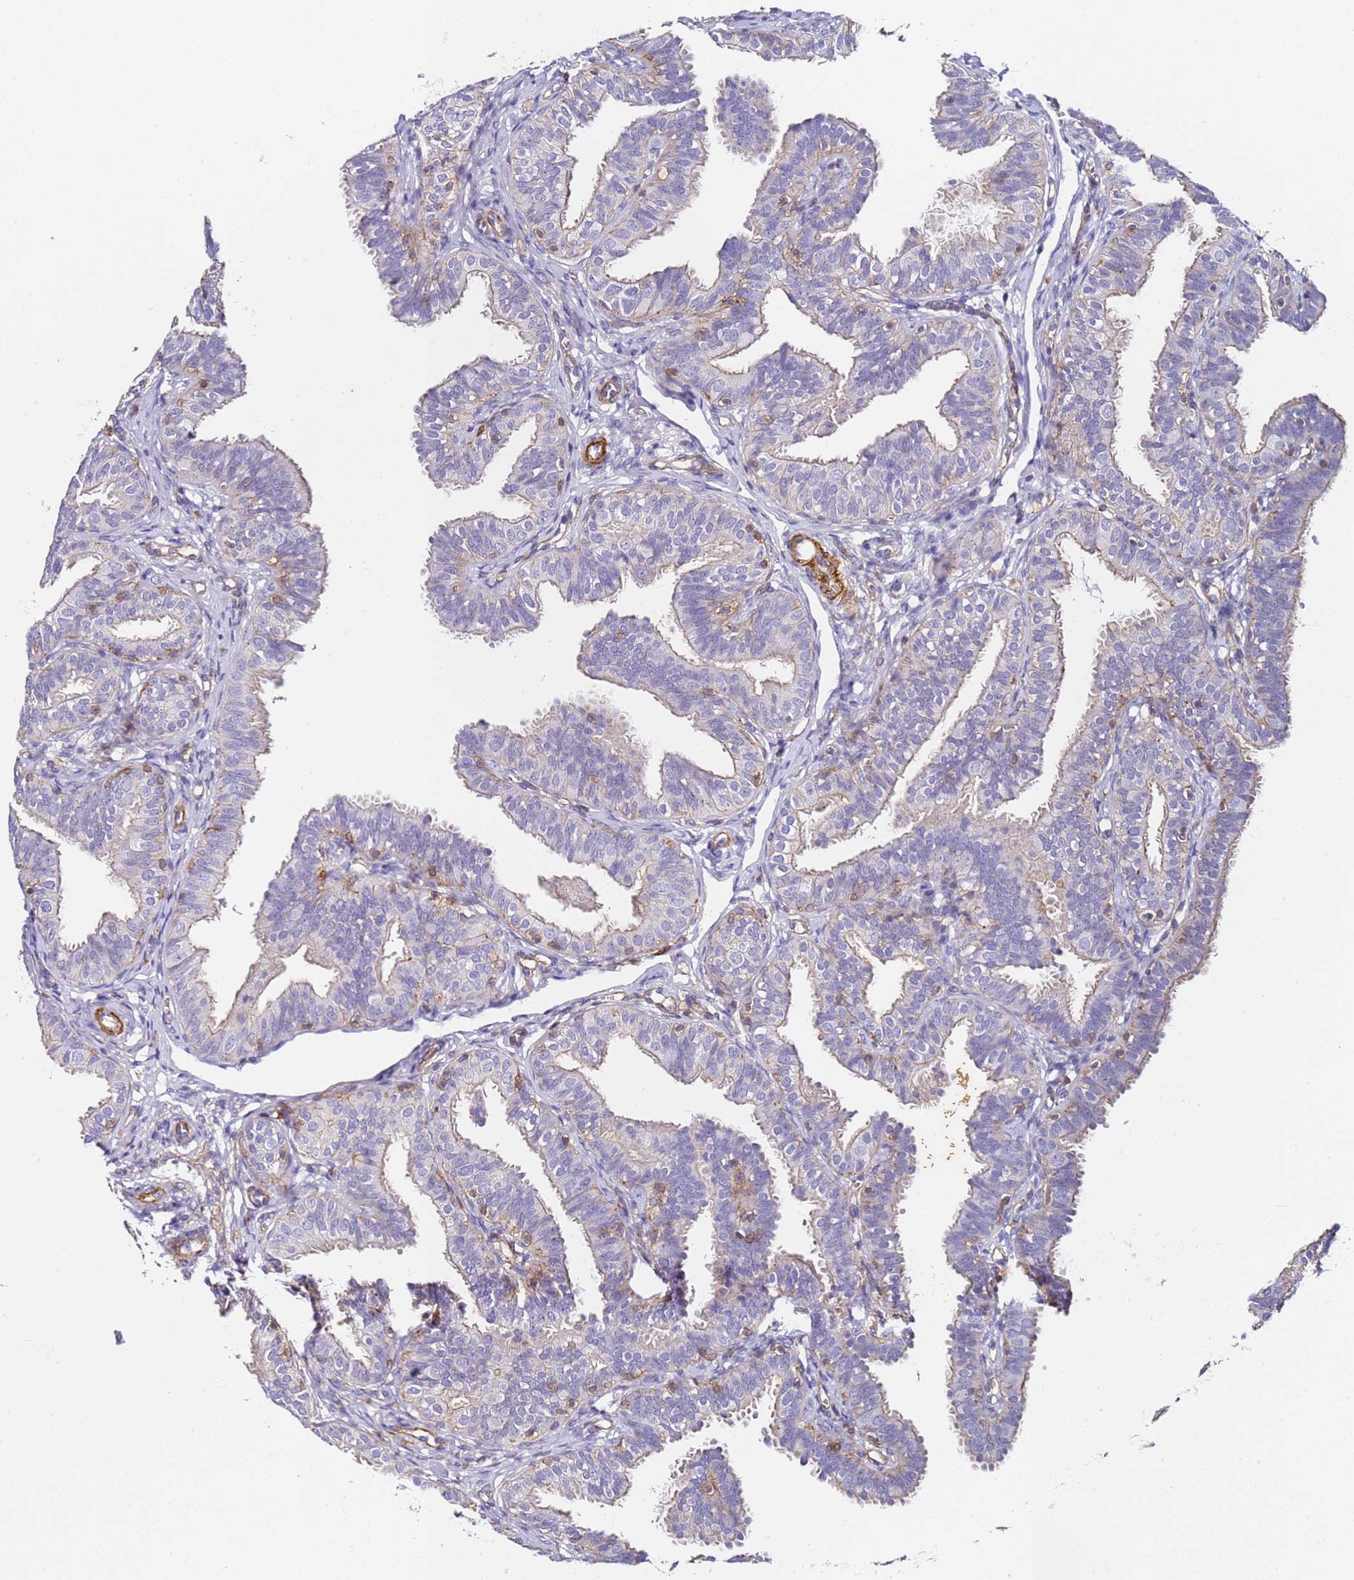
{"staining": {"intensity": "weak", "quantity": "<25%", "location": "cytoplasmic/membranous"}, "tissue": "fallopian tube", "cell_type": "Glandular cells", "image_type": "normal", "snomed": [{"axis": "morphology", "description": "Normal tissue, NOS"}, {"axis": "topography", "description": "Fallopian tube"}], "caption": "This is an immunohistochemistry (IHC) histopathology image of normal fallopian tube. There is no staining in glandular cells.", "gene": "ZNF671", "patient": {"sex": "female", "age": 35}}